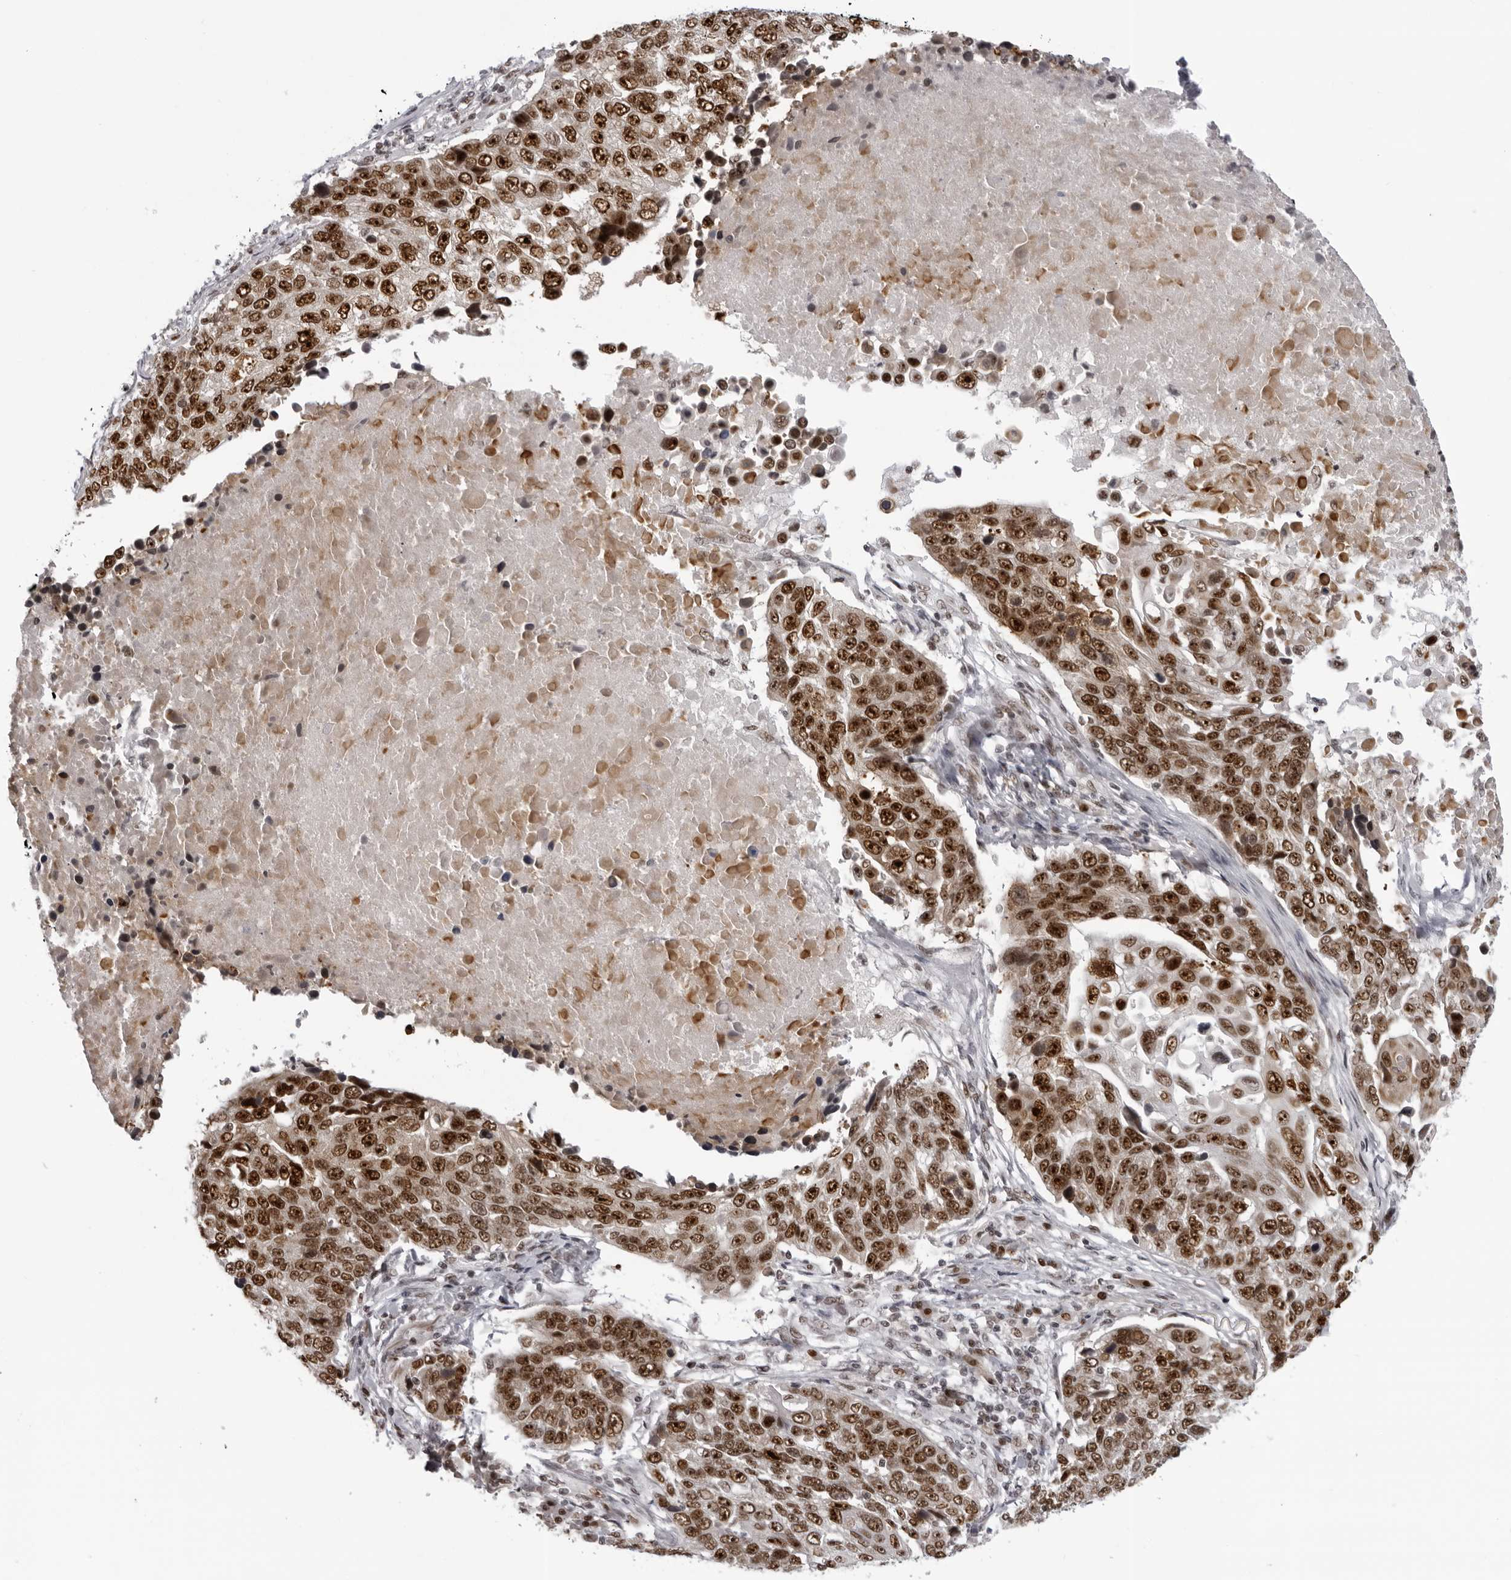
{"staining": {"intensity": "strong", "quantity": ">75%", "location": "nuclear"}, "tissue": "lung cancer", "cell_type": "Tumor cells", "image_type": "cancer", "snomed": [{"axis": "morphology", "description": "Squamous cell carcinoma, NOS"}, {"axis": "topography", "description": "Lung"}], "caption": "Tumor cells display high levels of strong nuclear positivity in approximately >75% of cells in human lung cancer.", "gene": "HEXIM2", "patient": {"sex": "male", "age": 66}}